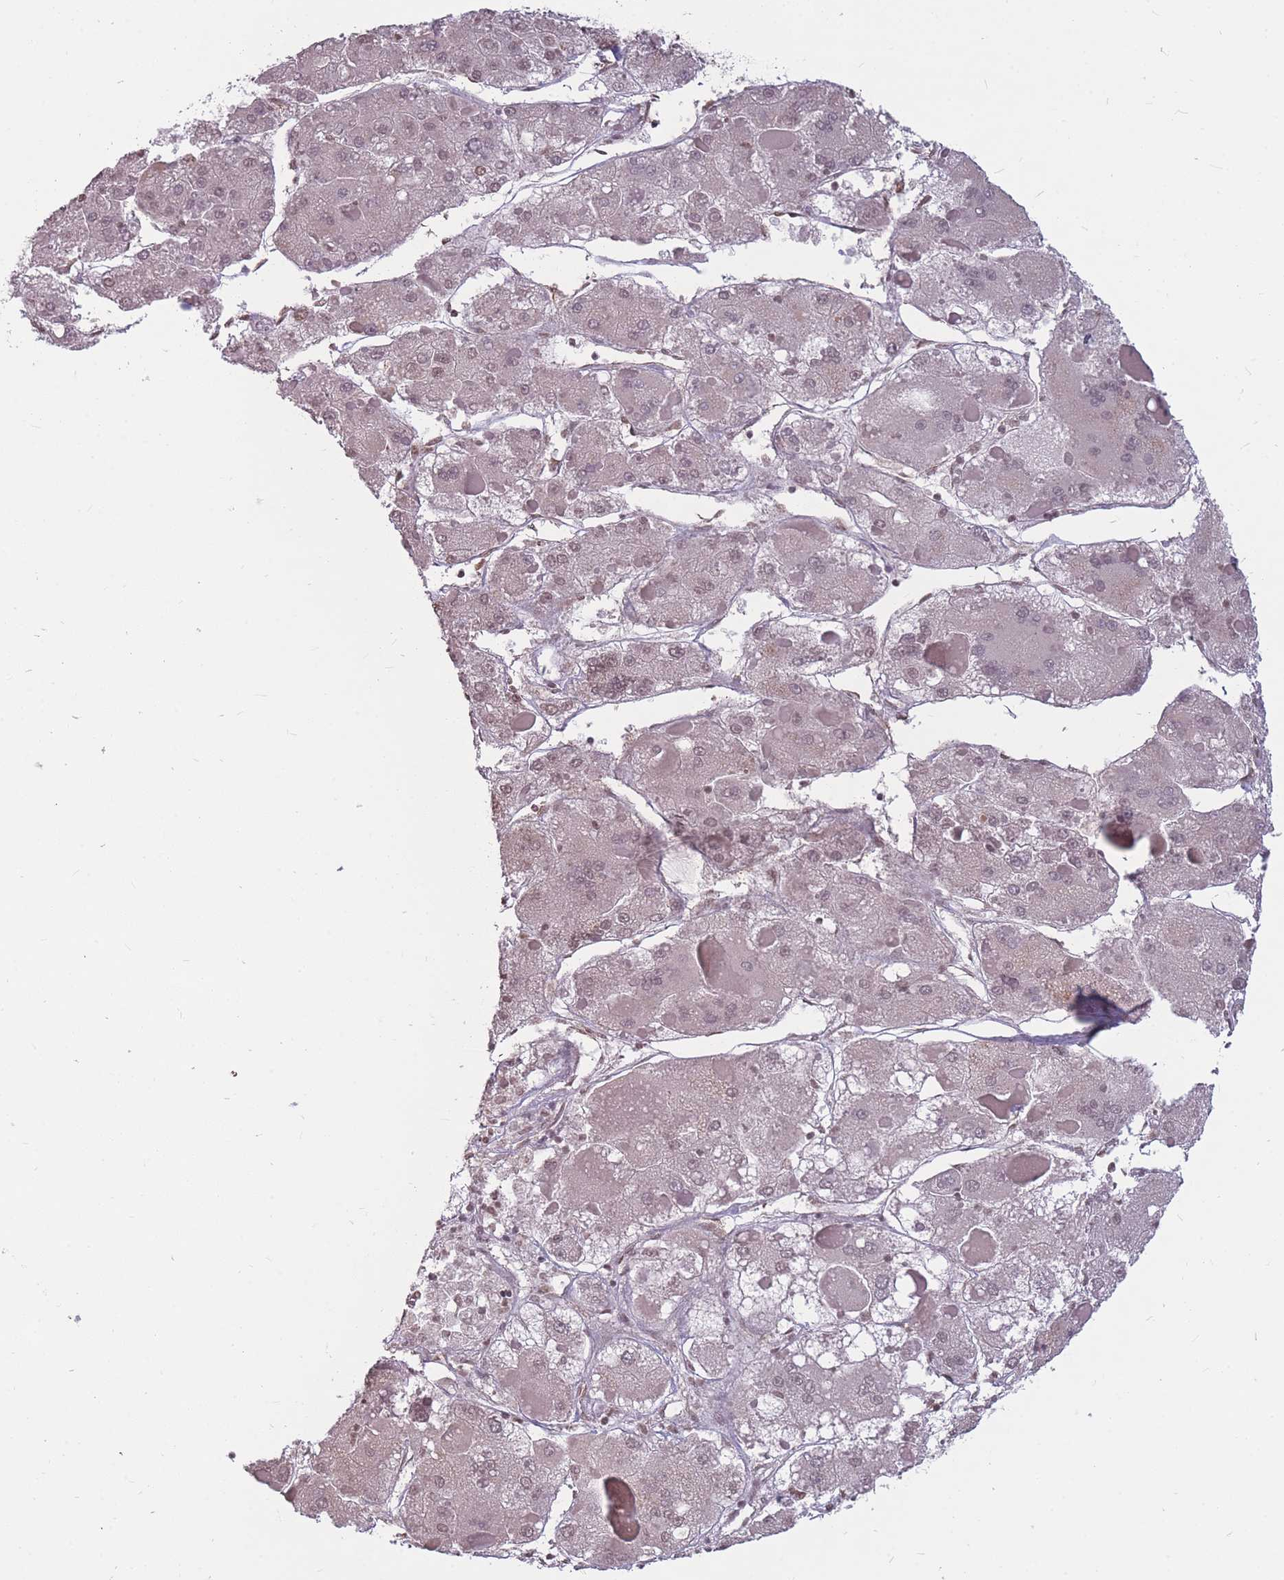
{"staining": {"intensity": "weak", "quantity": "25%-75%", "location": "nuclear"}, "tissue": "liver cancer", "cell_type": "Tumor cells", "image_type": "cancer", "snomed": [{"axis": "morphology", "description": "Carcinoma, Hepatocellular, NOS"}, {"axis": "topography", "description": "Liver"}], "caption": "A high-resolution micrograph shows immunohistochemistry staining of hepatocellular carcinoma (liver), which shows weak nuclear expression in about 25%-75% of tumor cells.", "gene": "GNA11", "patient": {"sex": "female", "age": 73}}